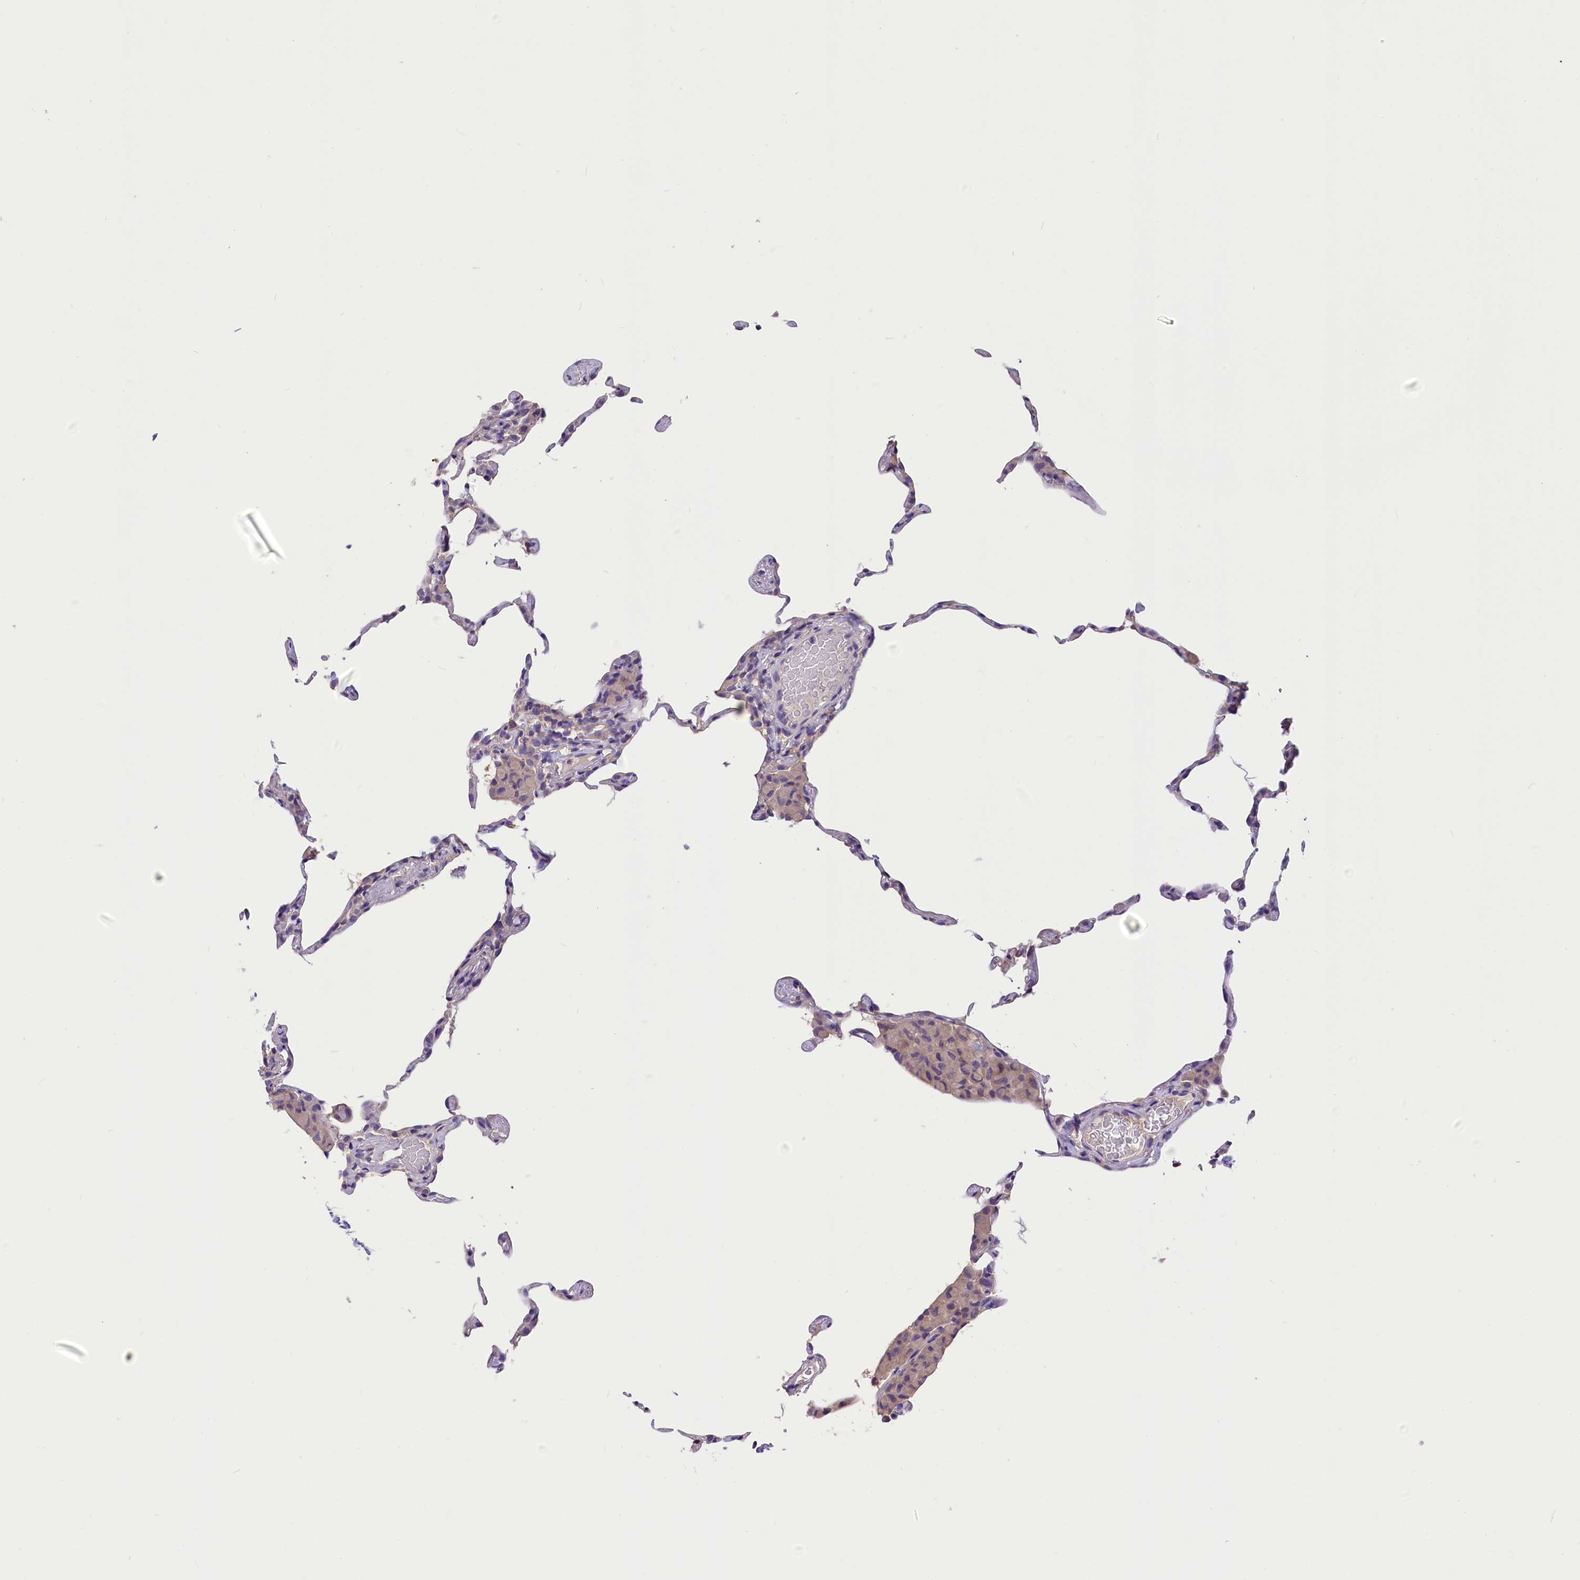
{"staining": {"intensity": "negative", "quantity": "none", "location": "none"}, "tissue": "lung", "cell_type": "Alveolar cells", "image_type": "normal", "snomed": [{"axis": "morphology", "description": "Normal tissue, NOS"}, {"axis": "topography", "description": "Lung"}], "caption": "Immunohistochemistry (IHC) of benign human lung displays no expression in alveolar cells.", "gene": "AP3B2", "patient": {"sex": "female", "age": 57}}